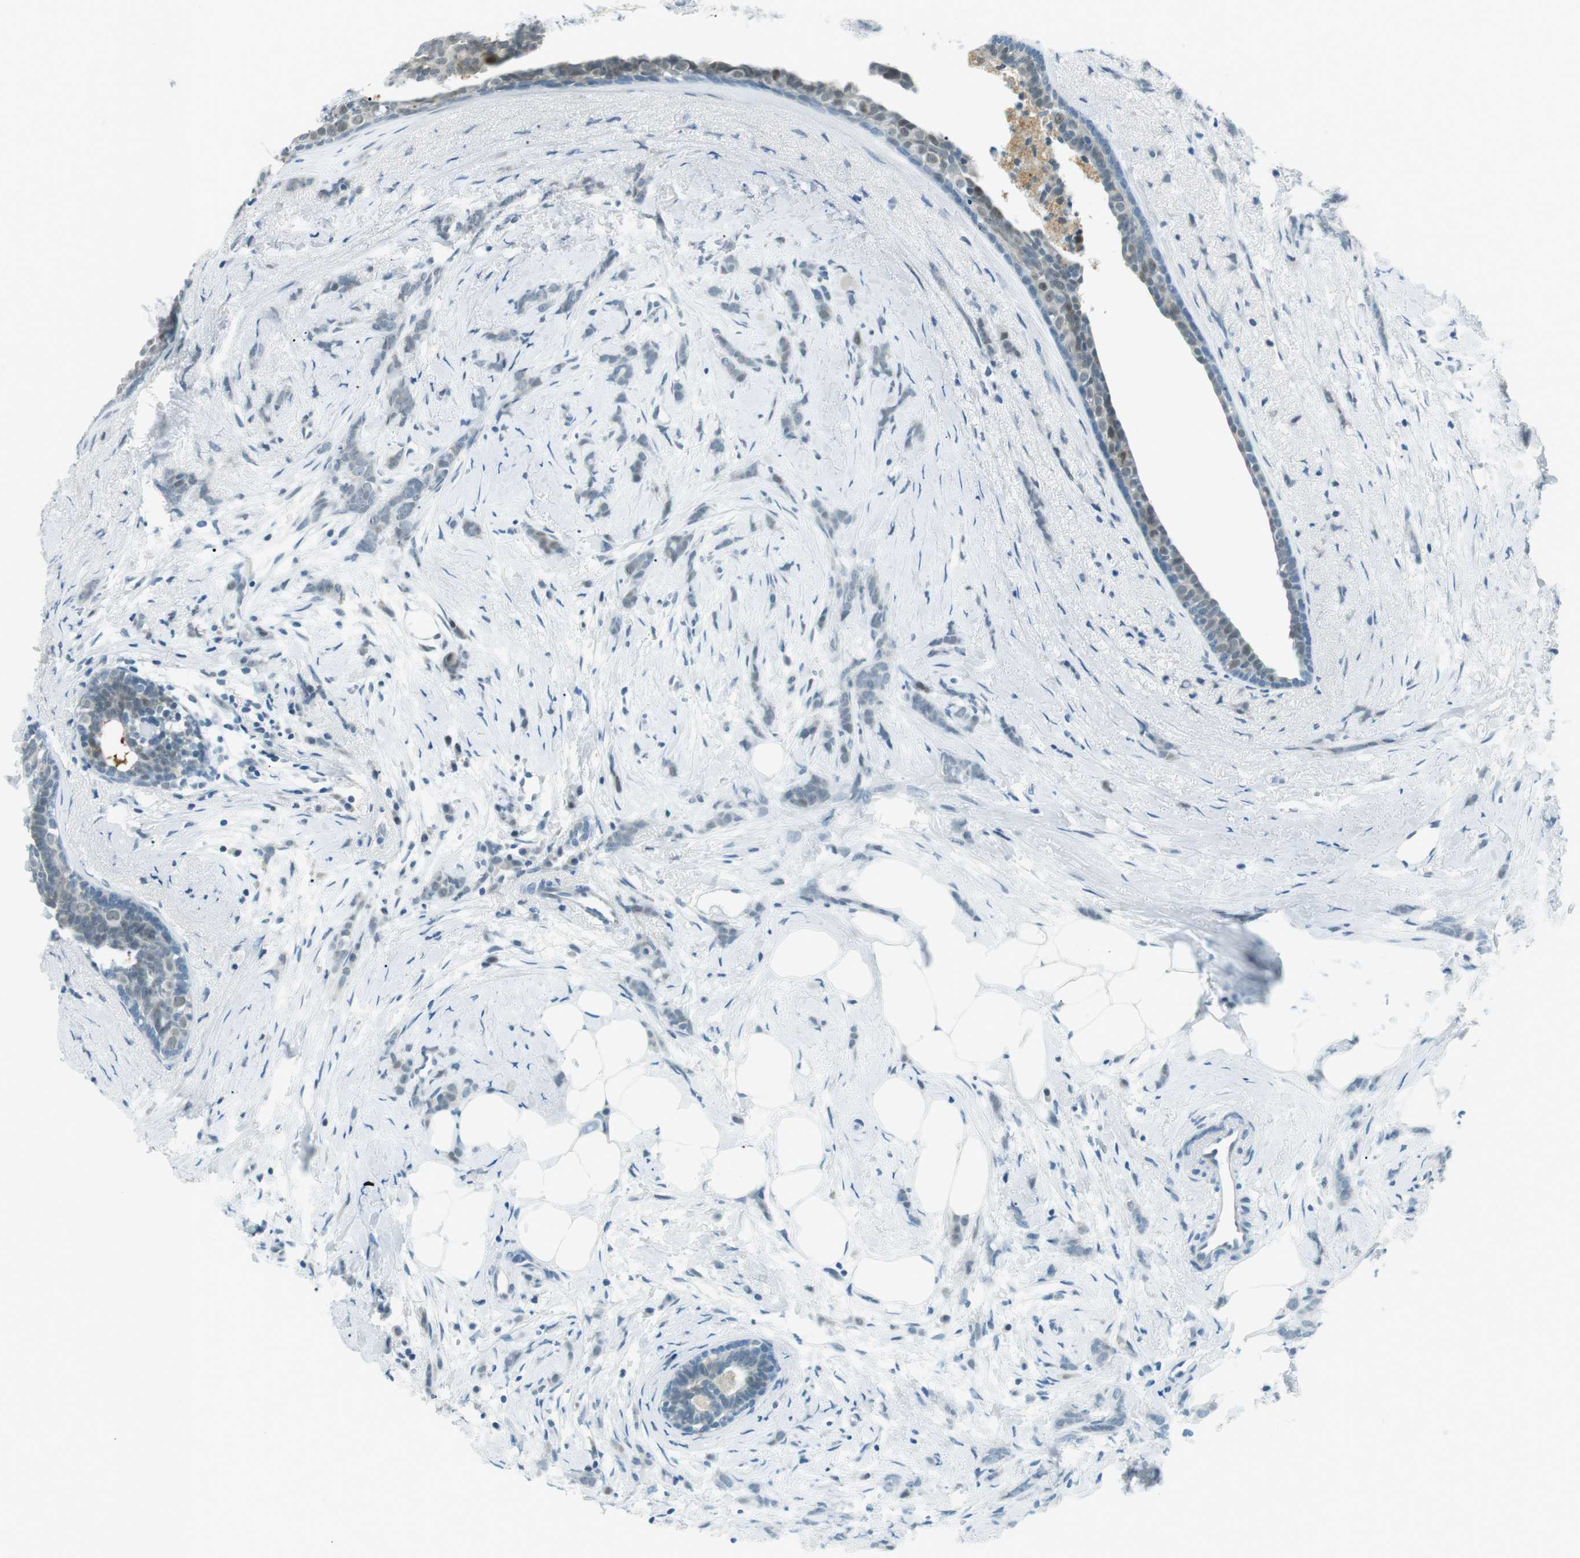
{"staining": {"intensity": "moderate", "quantity": "<25%", "location": "nuclear"}, "tissue": "breast cancer", "cell_type": "Tumor cells", "image_type": "cancer", "snomed": [{"axis": "morphology", "description": "Lobular carcinoma, in situ"}, {"axis": "morphology", "description": "Lobular carcinoma"}, {"axis": "topography", "description": "Breast"}], "caption": "The immunohistochemical stain labels moderate nuclear expression in tumor cells of breast cancer (lobular carcinoma in situ) tissue.", "gene": "PJA1", "patient": {"sex": "female", "age": 41}}